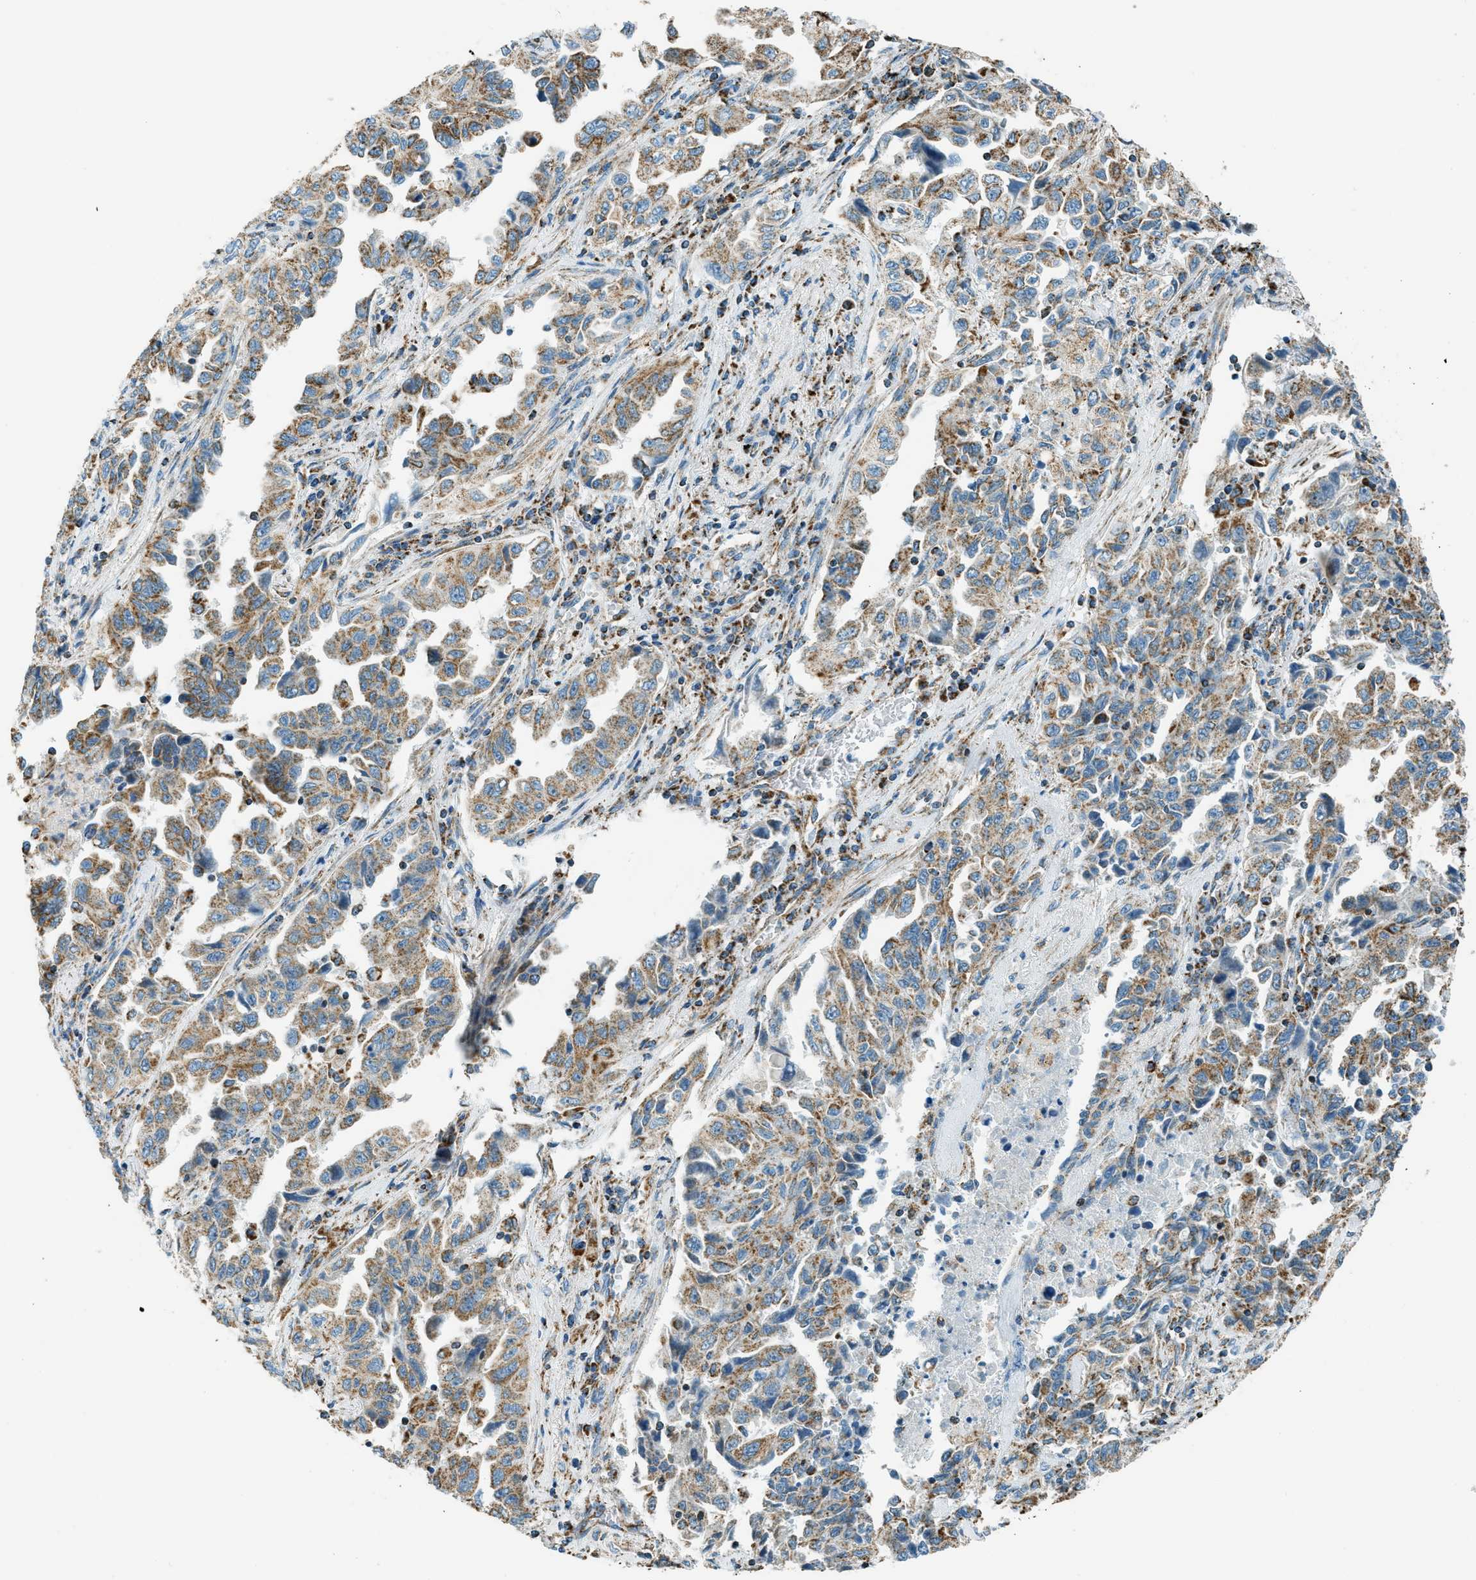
{"staining": {"intensity": "moderate", "quantity": ">75%", "location": "cytoplasmic/membranous"}, "tissue": "lung cancer", "cell_type": "Tumor cells", "image_type": "cancer", "snomed": [{"axis": "morphology", "description": "Adenocarcinoma, NOS"}, {"axis": "topography", "description": "Lung"}], "caption": "Immunohistochemistry (IHC) micrograph of human adenocarcinoma (lung) stained for a protein (brown), which shows medium levels of moderate cytoplasmic/membranous expression in about >75% of tumor cells.", "gene": "CHST15", "patient": {"sex": "female", "age": 51}}